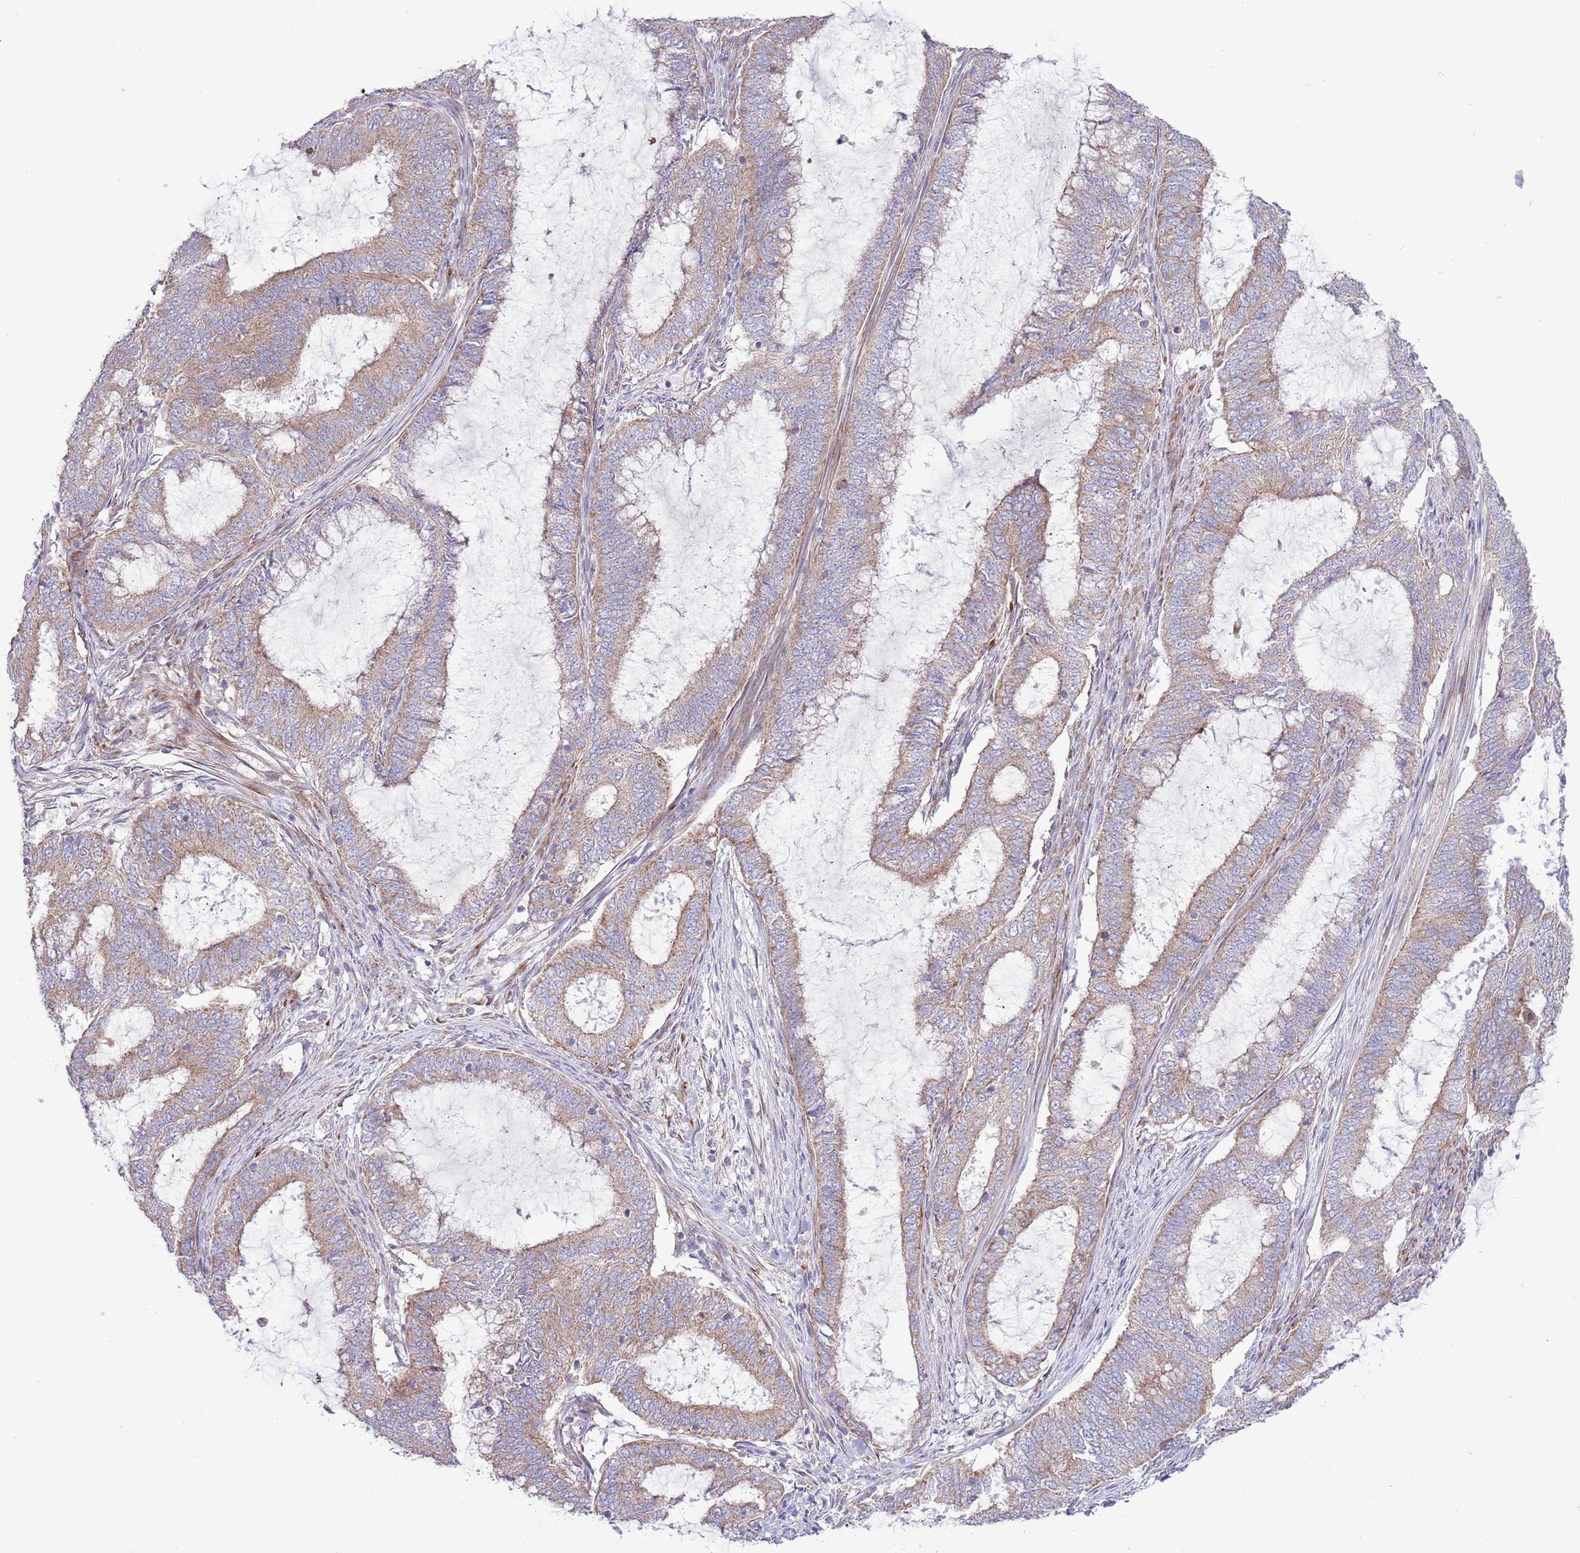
{"staining": {"intensity": "weak", "quantity": ">75%", "location": "cytoplasmic/membranous"}, "tissue": "endometrial cancer", "cell_type": "Tumor cells", "image_type": "cancer", "snomed": [{"axis": "morphology", "description": "Adenocarcinoma, NOS"}, {"axis": "topography", "description": "Endometrium"}], "caption": "Immunohistochemistry (IHC) photomicrograph of neoplastic tissue: endometrial cancer (adenocarcinoma) stained using IHC displays low levels of weak protein expression localized specifically in the cytoplasmic/membranous of tumor cells, appearing as a cytoplasmic/membranous brown color.", "gene": "TOMM5", "patient": {"sex": "female", "age": 51}}